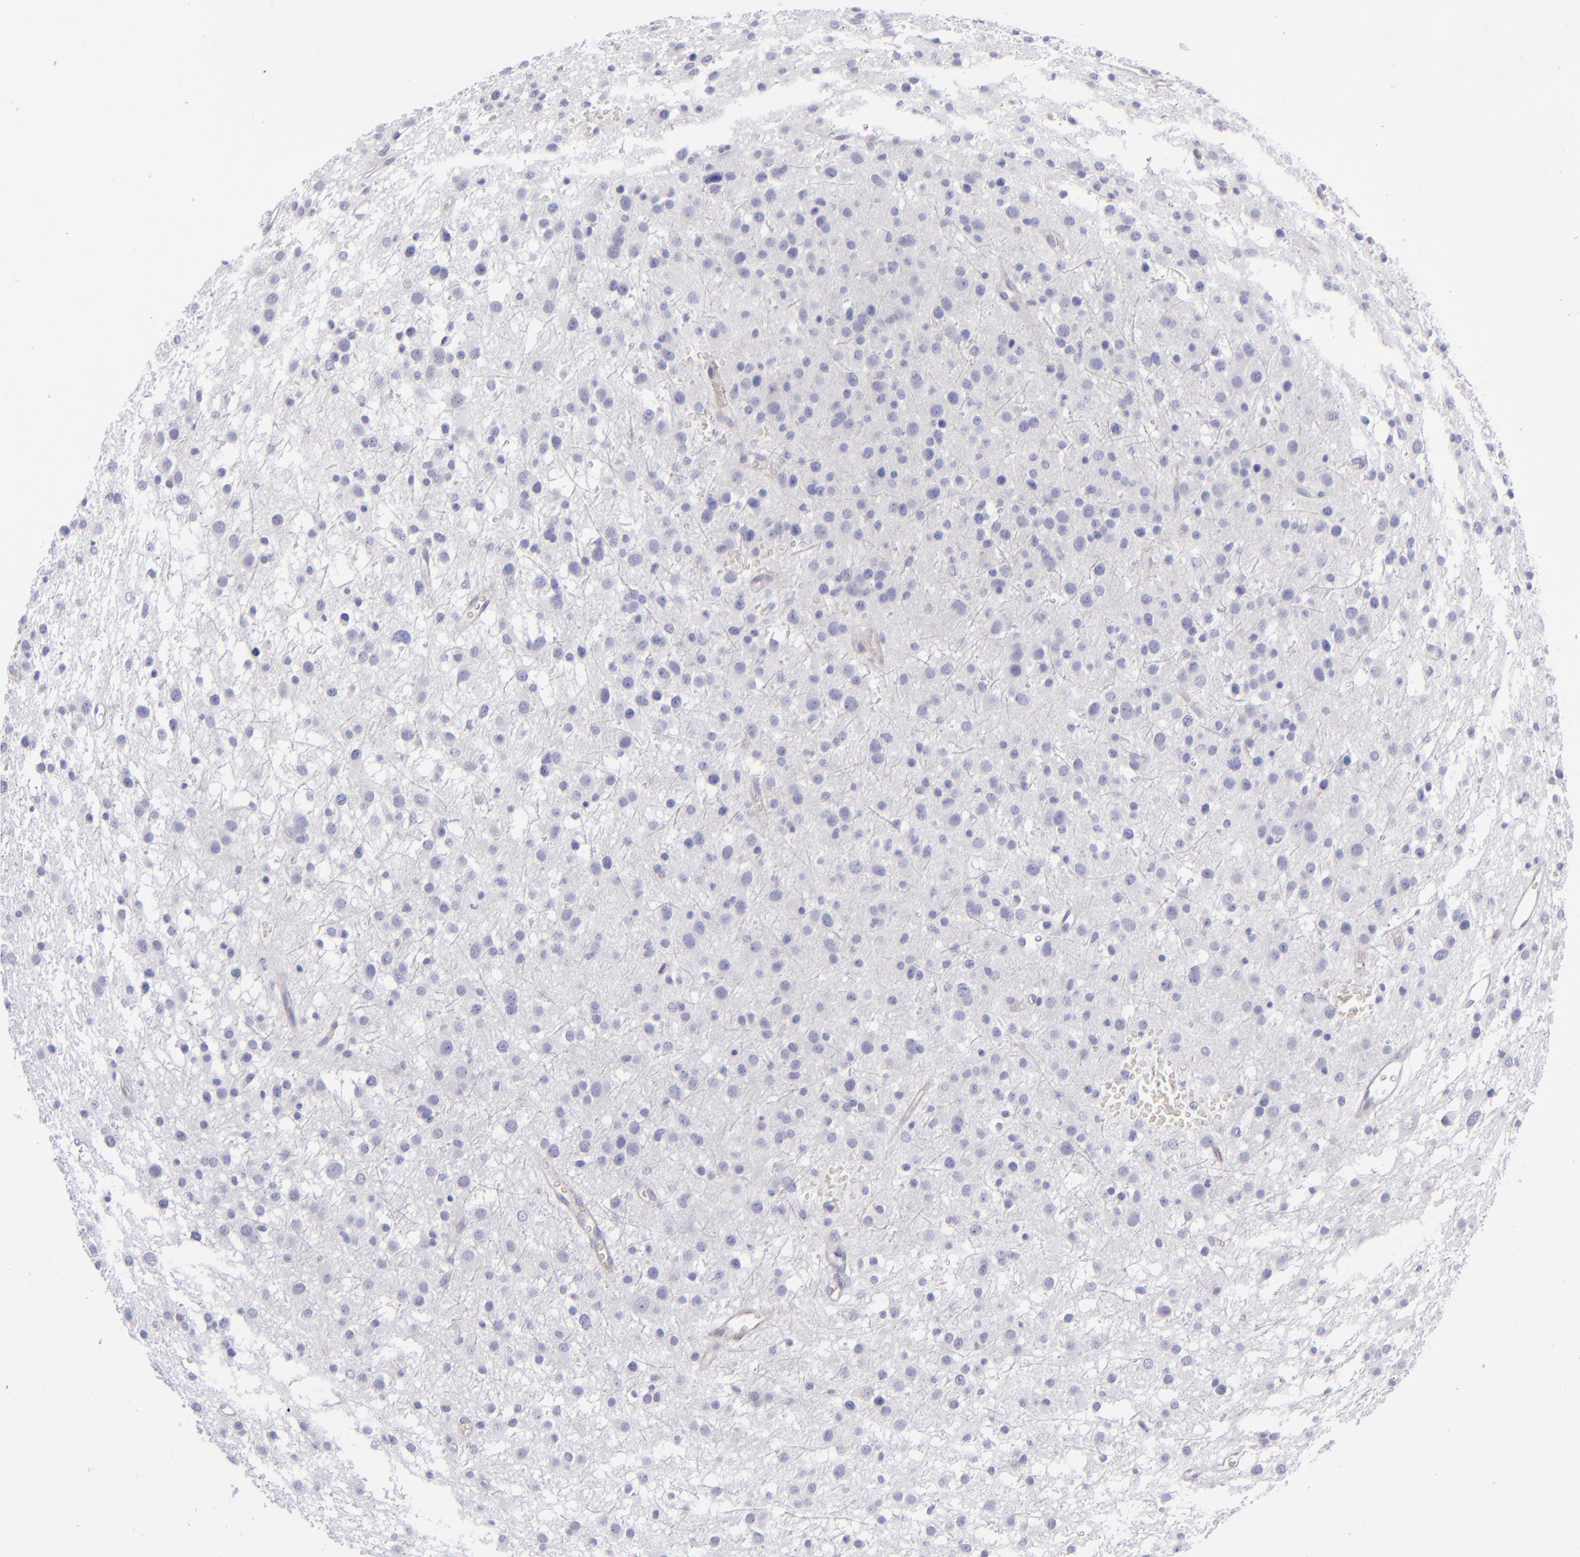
{"staining": {"intensity": "negative", "quantity": "none", "location": "none"}, "tissue": "glioma", "cell_type": "Tumor cells", "image_type": "cancer", "snomed": [{"axis": "morphology", "description": "Glioma, malignant, Low grade"}, {"axis": "topography", "description": "Brain"}], "caption": "Immunohistochemistry (IHC) histopathology image of human malignant low-grade glioma stained for a protein (brown), which exhibits no positivity in tumor cells. (DAB (3,3'-diaminobenzidine) immunohistochemistry (IHC) with hematoxylin counter stain).", "gene": "ANPEP", "patient": {"sex": "female", "age": 36}}